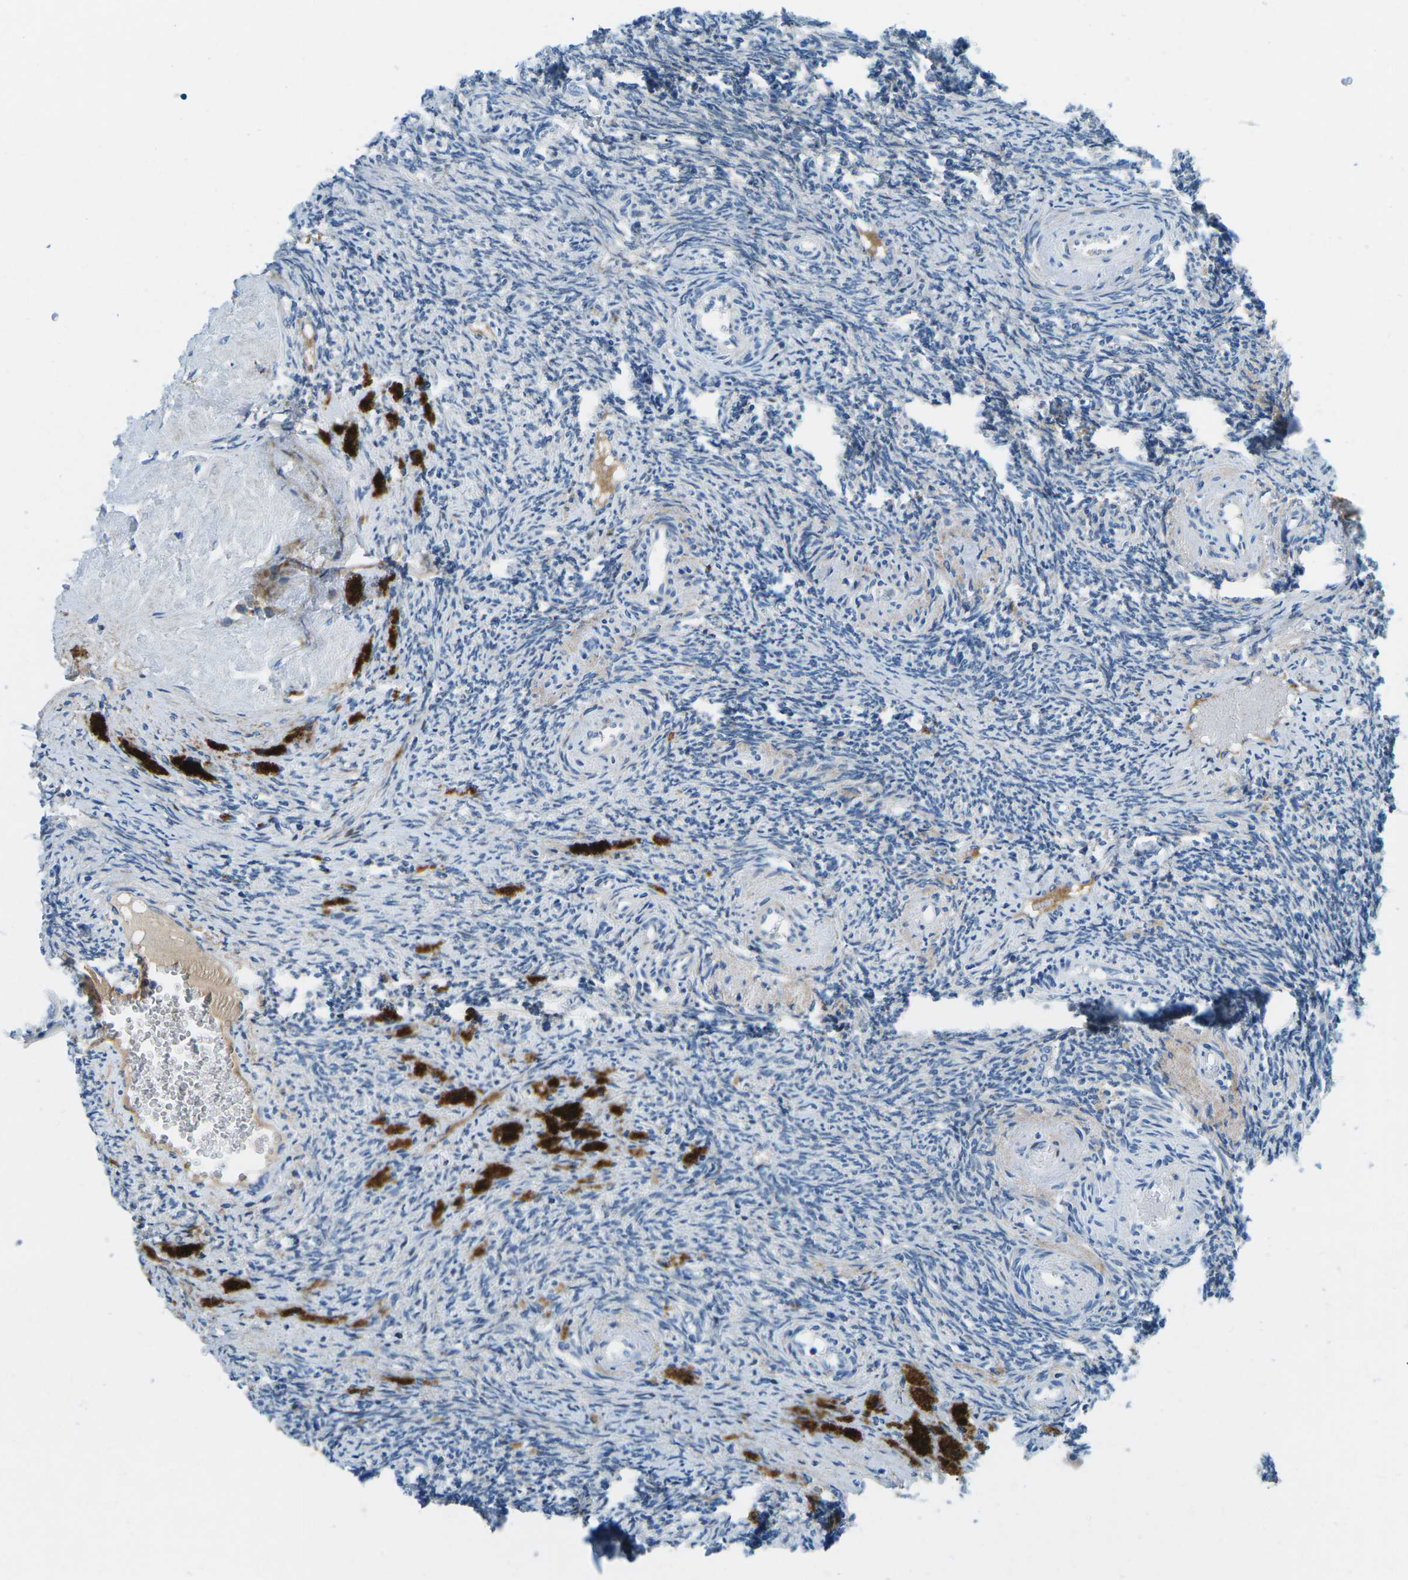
{"staining": {"intensity": "weak", "quantity": ">75%", "location": "cytoplasmic/membranous"}, "tissue": "ovary", "cell_type": "Follicle cells", "image_type": "normal", "snomed": [{"axis": "morphology", "description": "Normal tissue, NOS"}, {"axis": "topography", "description": "Ovary"}], "caption": "This micrograph demonstrates benign ovary stained with immunohistochemistry (IHC) to label a protein in brown. The cytoplasmic/membranous of follicle cells show weak positivity for the protein. Nuclei are counter-stained blue.", "gene": "CFB", "patient": {"sex": "female", "age": 41}}